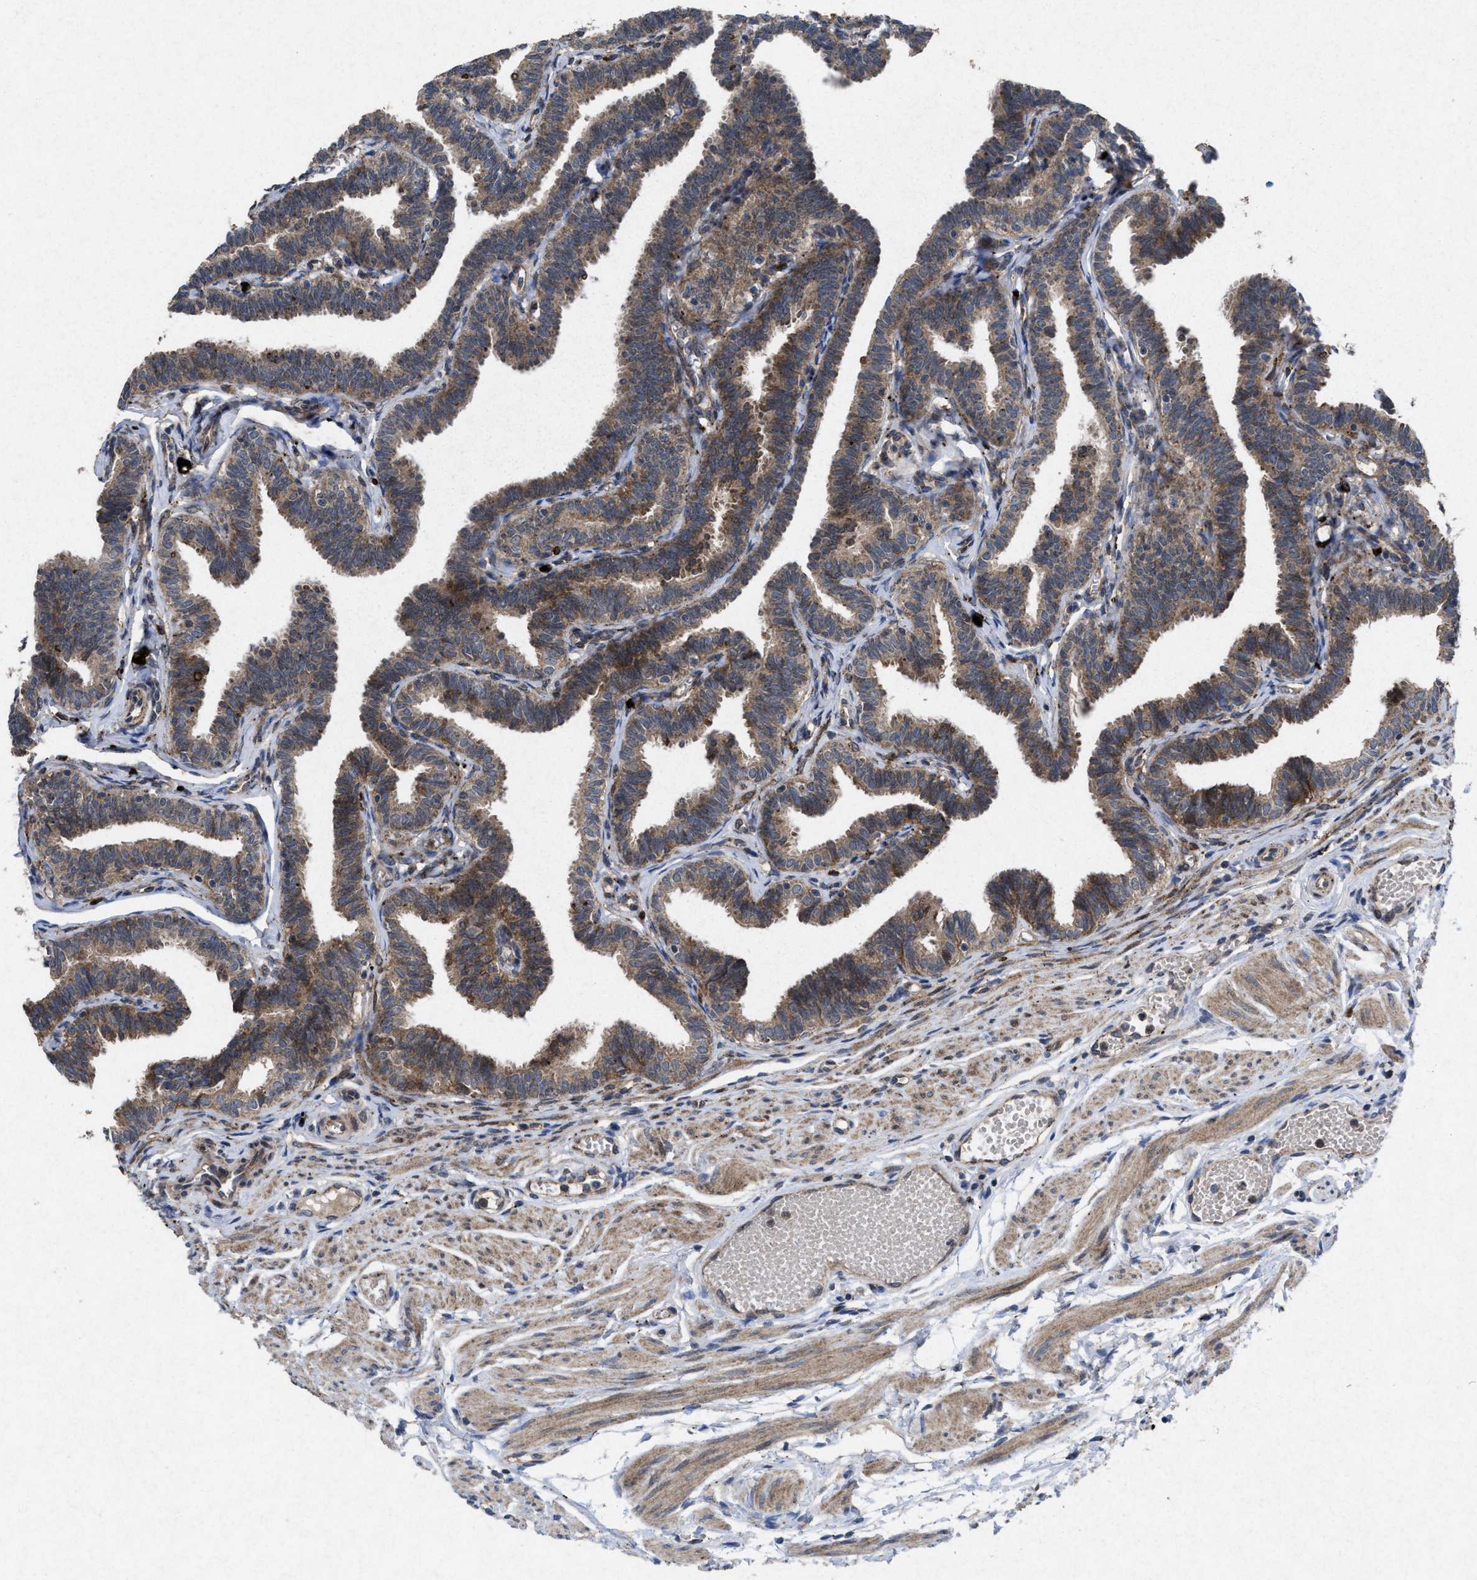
{"staining": {"intensity": "moderate", "quantity": ">75%", "location": "cytoplasmic/membranous"}, "tissue": "fallopian tube", "cell_type": "Glandular cells", "image_type": "normal", "snomed": [{"axis": "morphology", "description": "Normal tissue, NOS"}, {"axis": "topography", "description": "Fallopian tube"}, {"axis": "topography", "description": "Ovary"}], "caption": "Glandular cells display moderate cytoplasmic/membranous positivity in approximately >75% of cells in benign fallopian tube. Using DAB (3,3'-diaminobenzidine) (brown) and hematoxylin (blue) stains, captured at high magnification using brightfield microscopy.", "gene": "MSI2", "patient": {"sex": "female", "age": 23}}